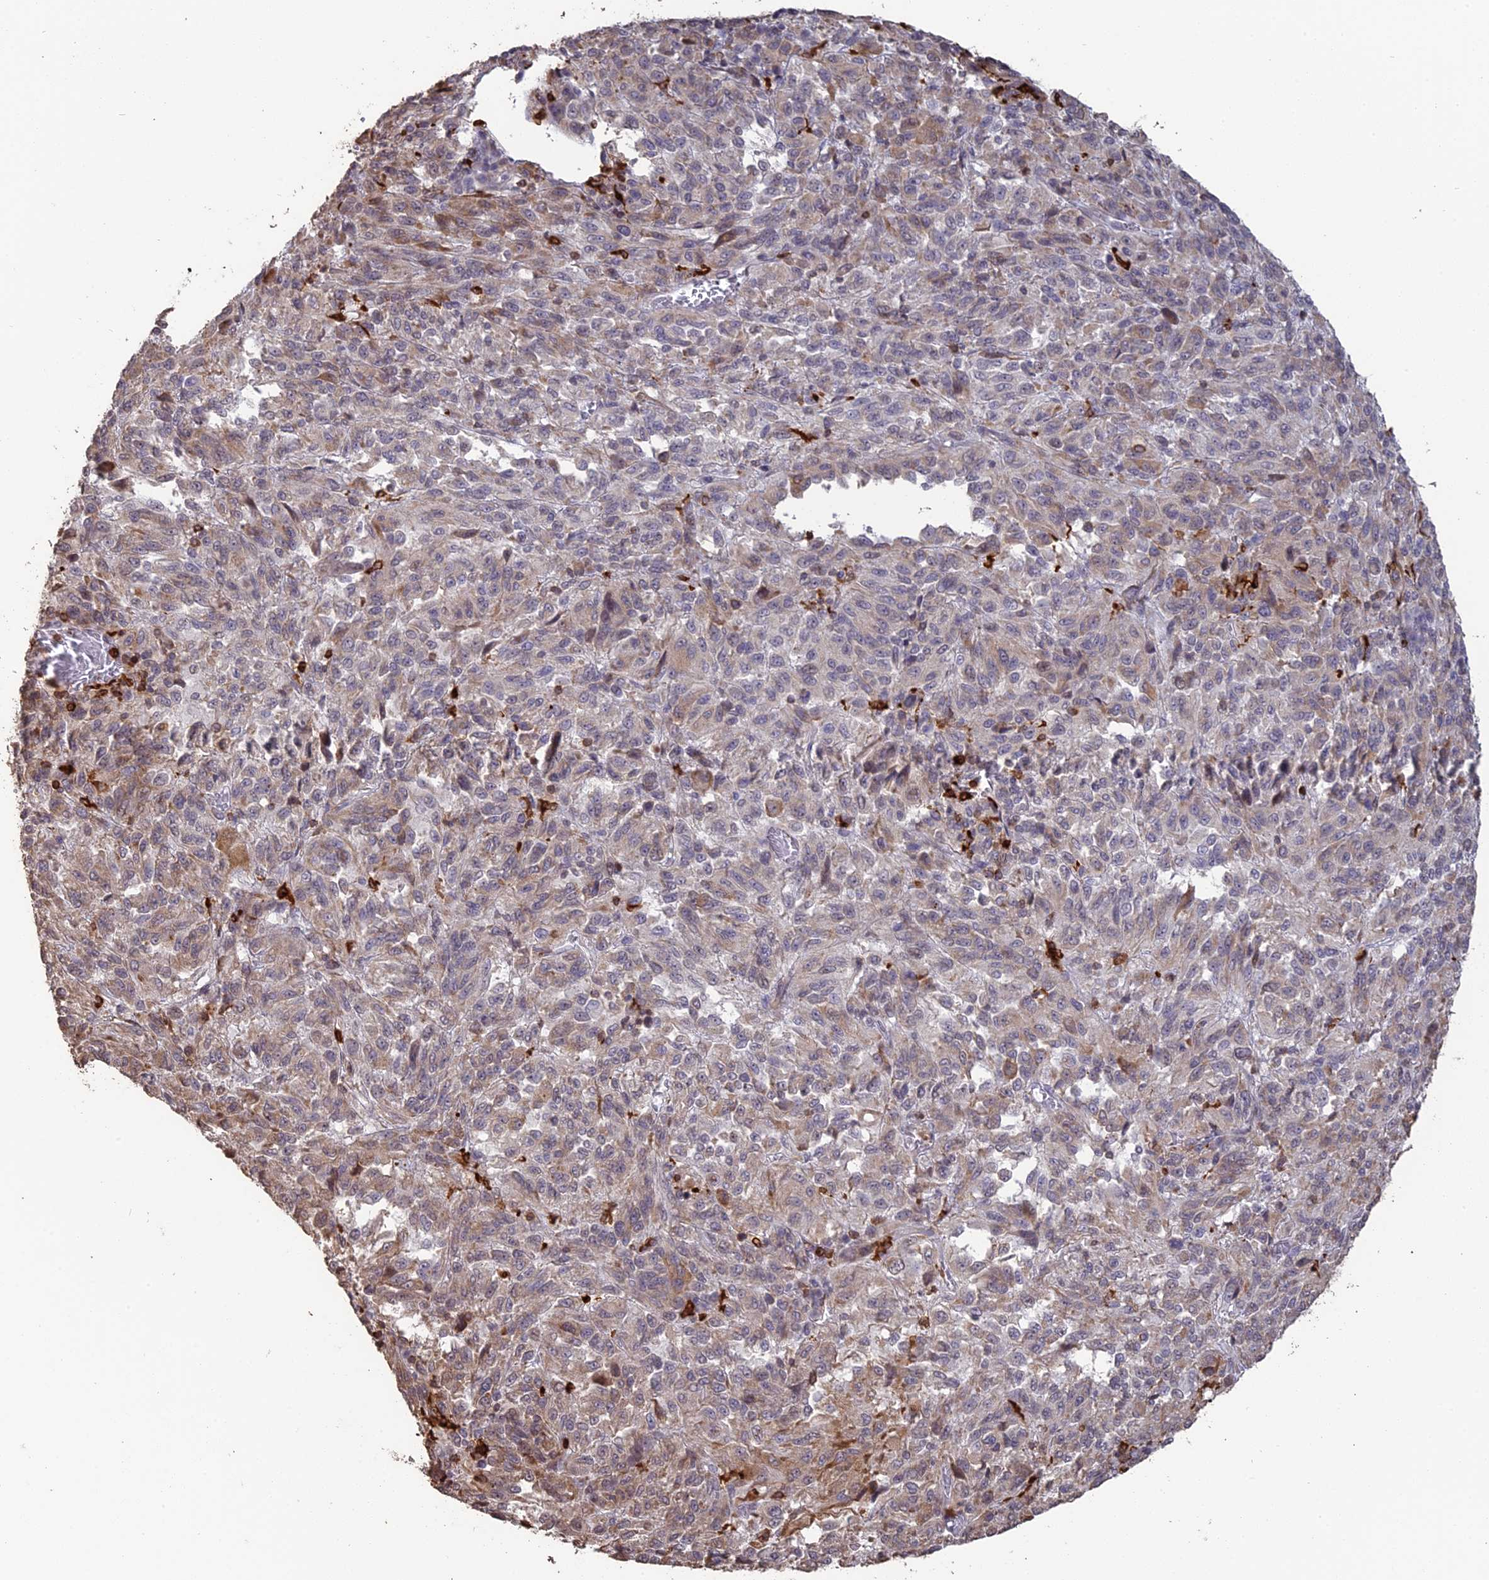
{"staining": {"intensity": "weak", "quantity": "<25%", "location": "cytoplasmic/membranous"}, "tissue": "melanoma", "cell_type": "Tumor cells", "image_type": "cancer", "snomed": [{"axis": "morphology", "description": "Malignant melanoma, Metastatic site"}, {"axis": "topography", "description": "Lung"}], "caption": "Immunohistochemistry (IHC) histopathology image of neoplastic tissue: melanoma stained with DAB (3,3'-diaminobenzidine) displays no significant protein staining in tumor cells. (IHC, brightfield microscopy, high magnification).", "gene": "APOBR", "patient": {"sex": "male", "age": 64}}